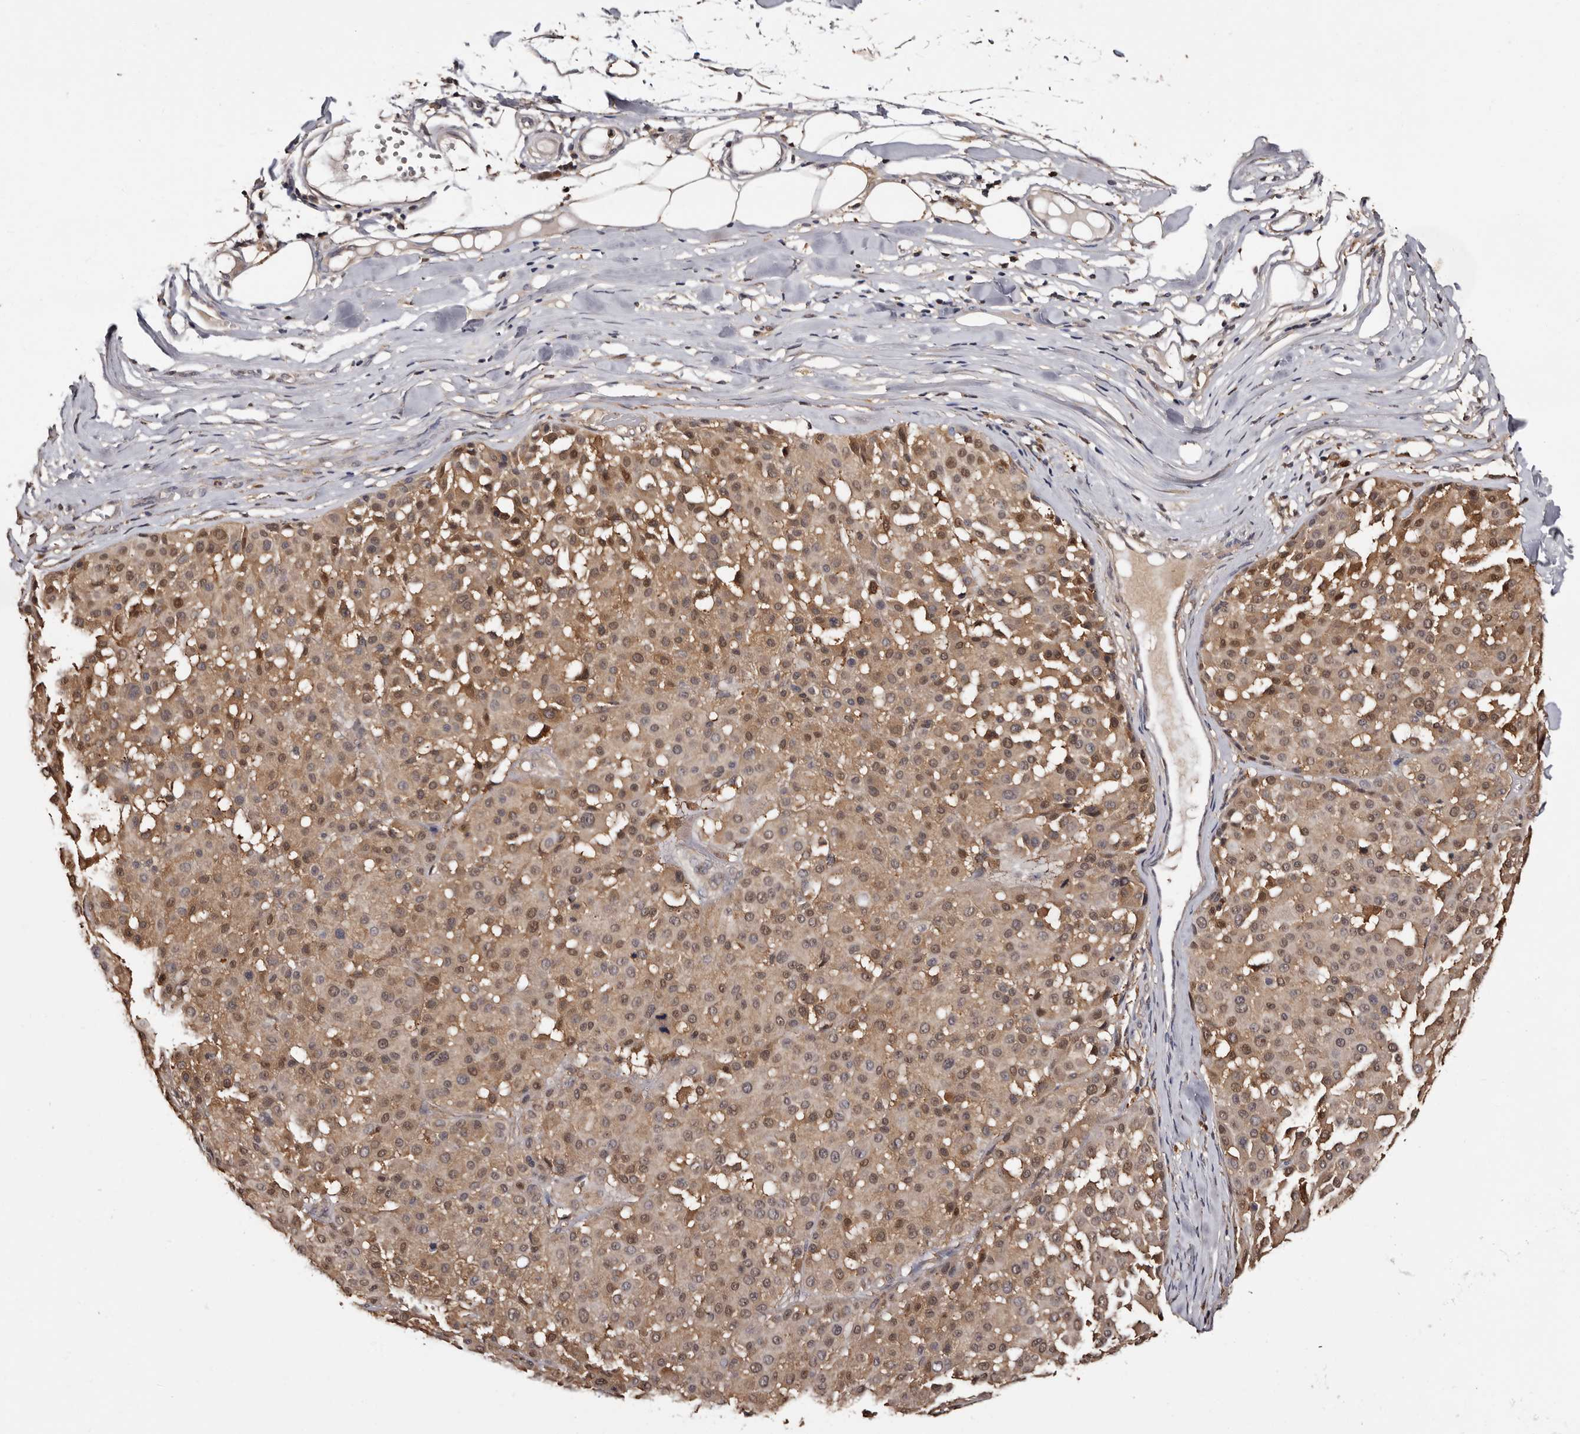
{"staining": {"intensity": "moderate", "quantity": ">75%", "location": "cytoplasmic/membranous,nuclear"}, "tissue": "melanoma", "cell_type": "Tumor cells", "image_type": "cancer", "snomed": [{"axis": "morphology", "description": "Malignant melanoma, Metastatic site"}, {"axis": "topography", "description": "Soft tissue"}], "caption": "This histopathology image exhibits immunohistochemistry staining of melanoma, with medium moderate cytoplasmic/membranous and nuclear expression in about >75% of tumor cells.", "gene": "DNPH1", "patient": {"sex": "male", "age": 41}}